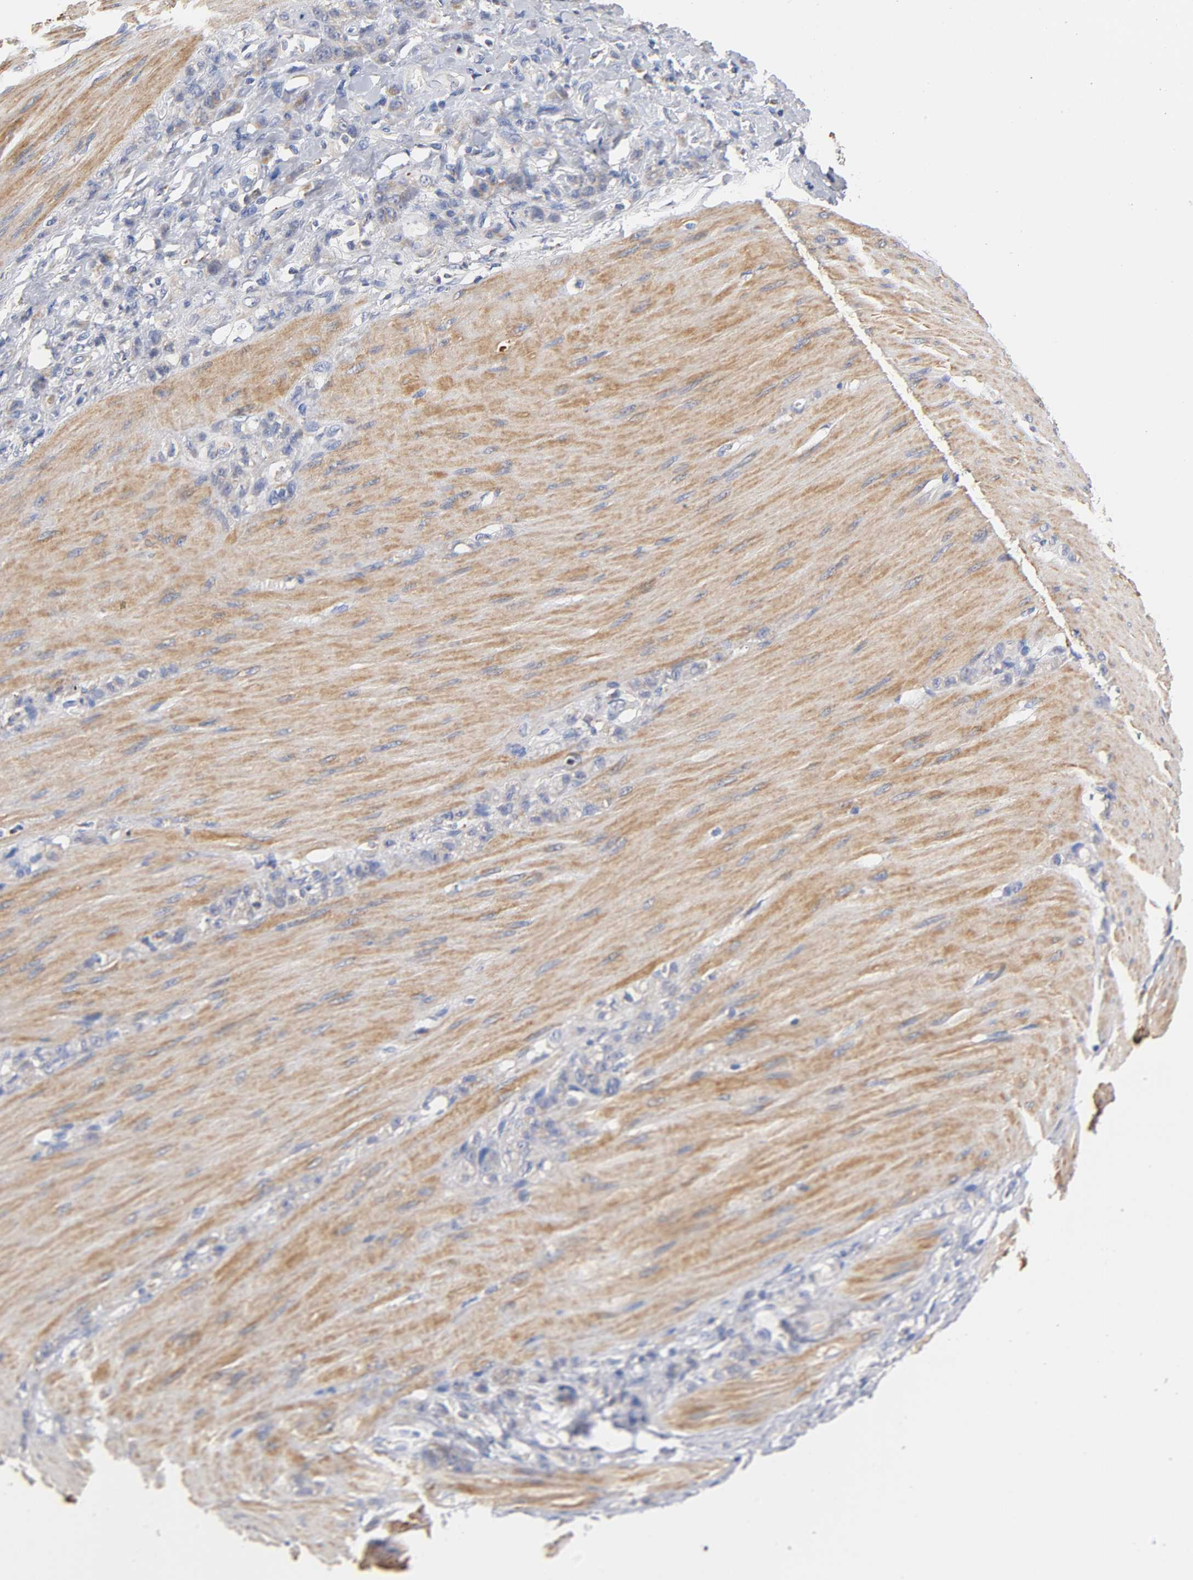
{"staining": {"intensity": "negative", "quantity": "none", "location": "none"}, "tissue": "stomach cancer", "cell_type": "Tumor cells", "image_type": "cancer", "snomed": [{"axis": "morphology", "description": "Adenocarcinoma, NOS"}, {"axis": "topography", "description": "Stomach"}], "caption": "A micrograph of human stomach cancer (adenocarcinoma) is negative for staining in tumor cells. (DAB immunohistochemistry (IHC) with hematoxylin counter stain).", "gene": "SEMA5A", "patient": {"sex": "male", "age": 82}}